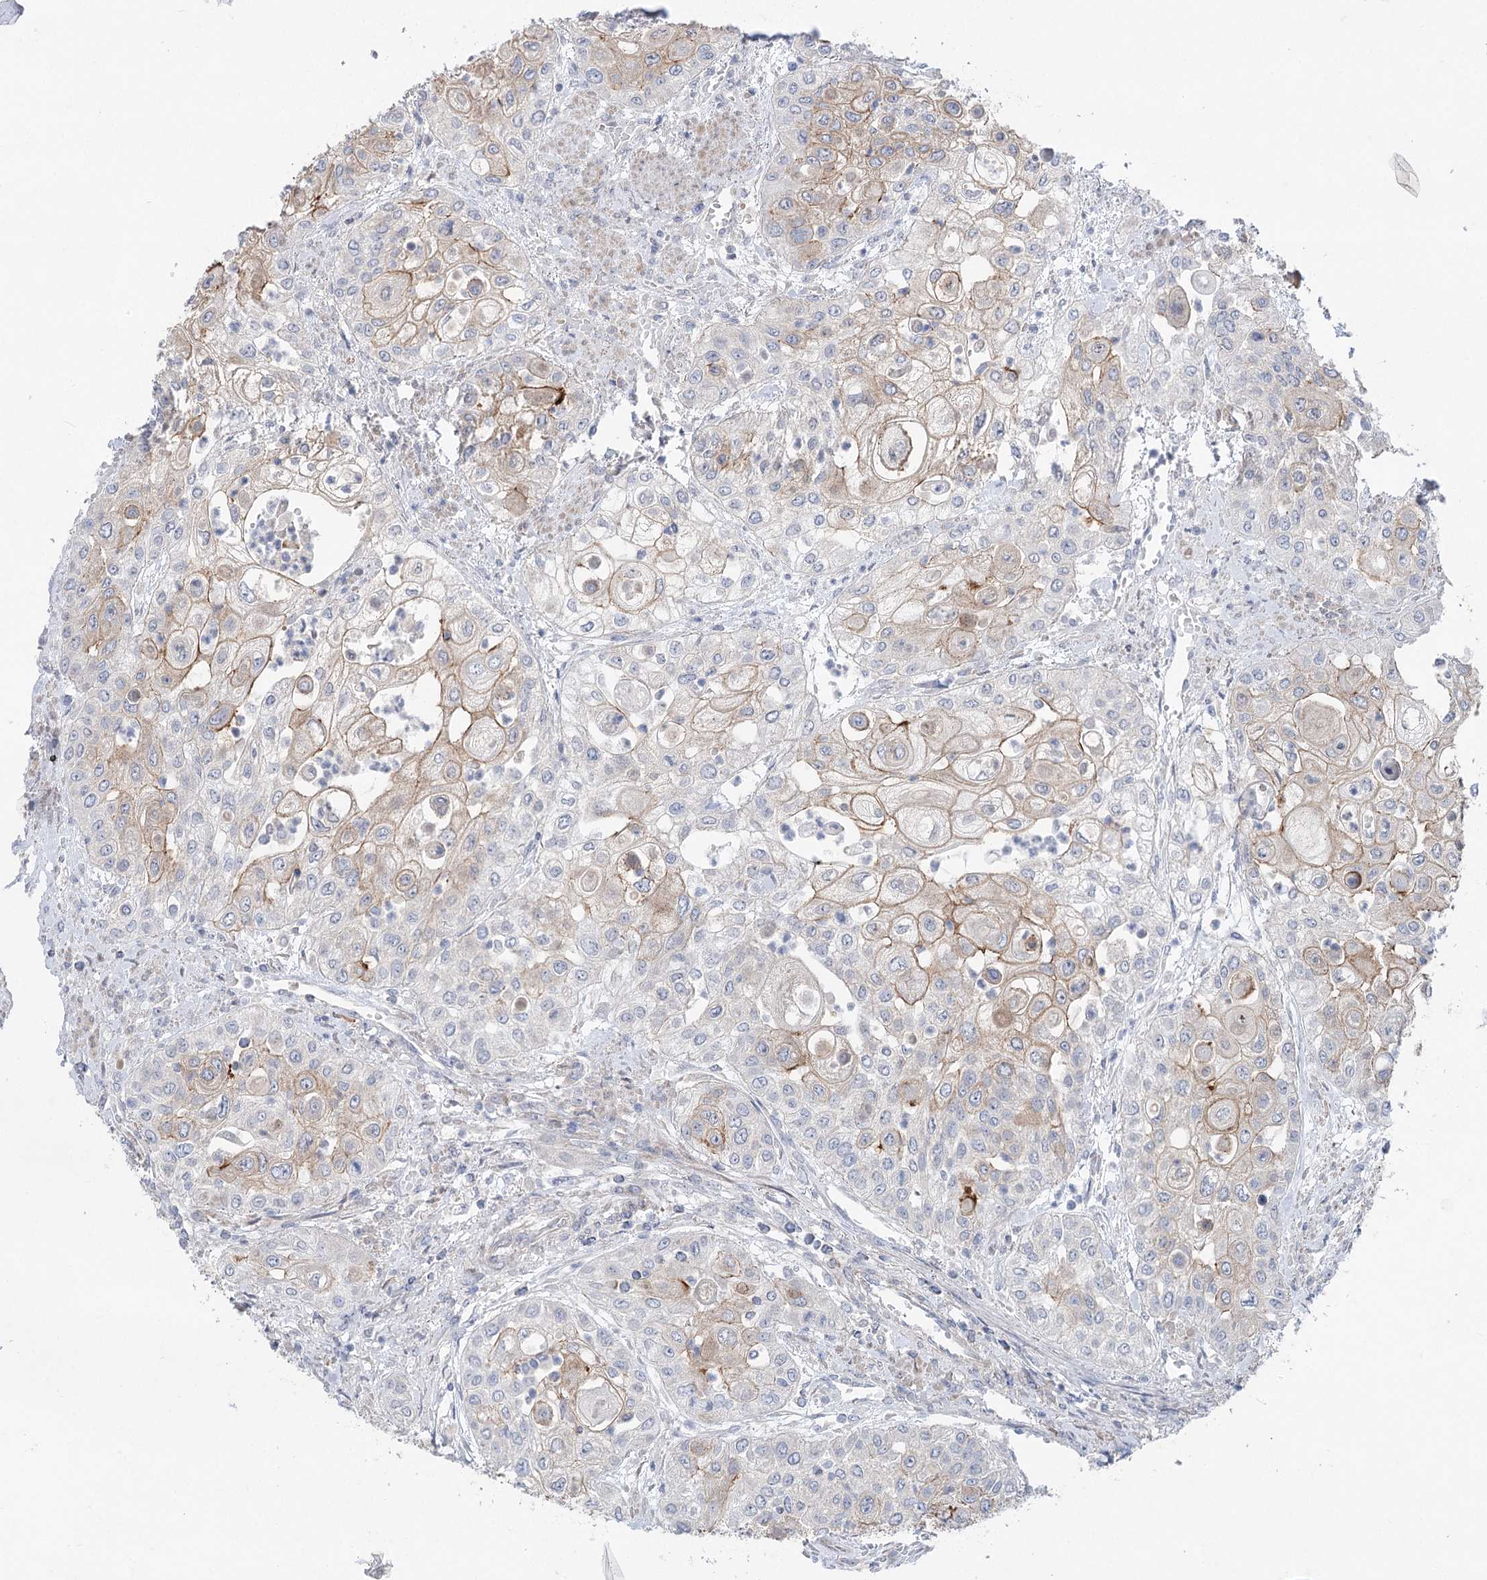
{"staining": {"intensity": "moderate", "quantity": "<25%", "location": "cytoplasmic/membranous"}, "tissue": "urothelial cancer", "cell_type": "Tumor cells", "image_type": "cancer", "snomed": [{"axis": "morphology", "description": "Urothelial carcinoma, High grade"}, {"axis": "topography", "description": "Urinary bladder"}], "caption": "IHC of high-grade urothelial carcinoma exhibits low levels of moderate cytoplasmic/membranous staining in approximately <25% of tumor cells.", "gene": "SCN11A", "patient": {"sex": "female", "age": 79}}